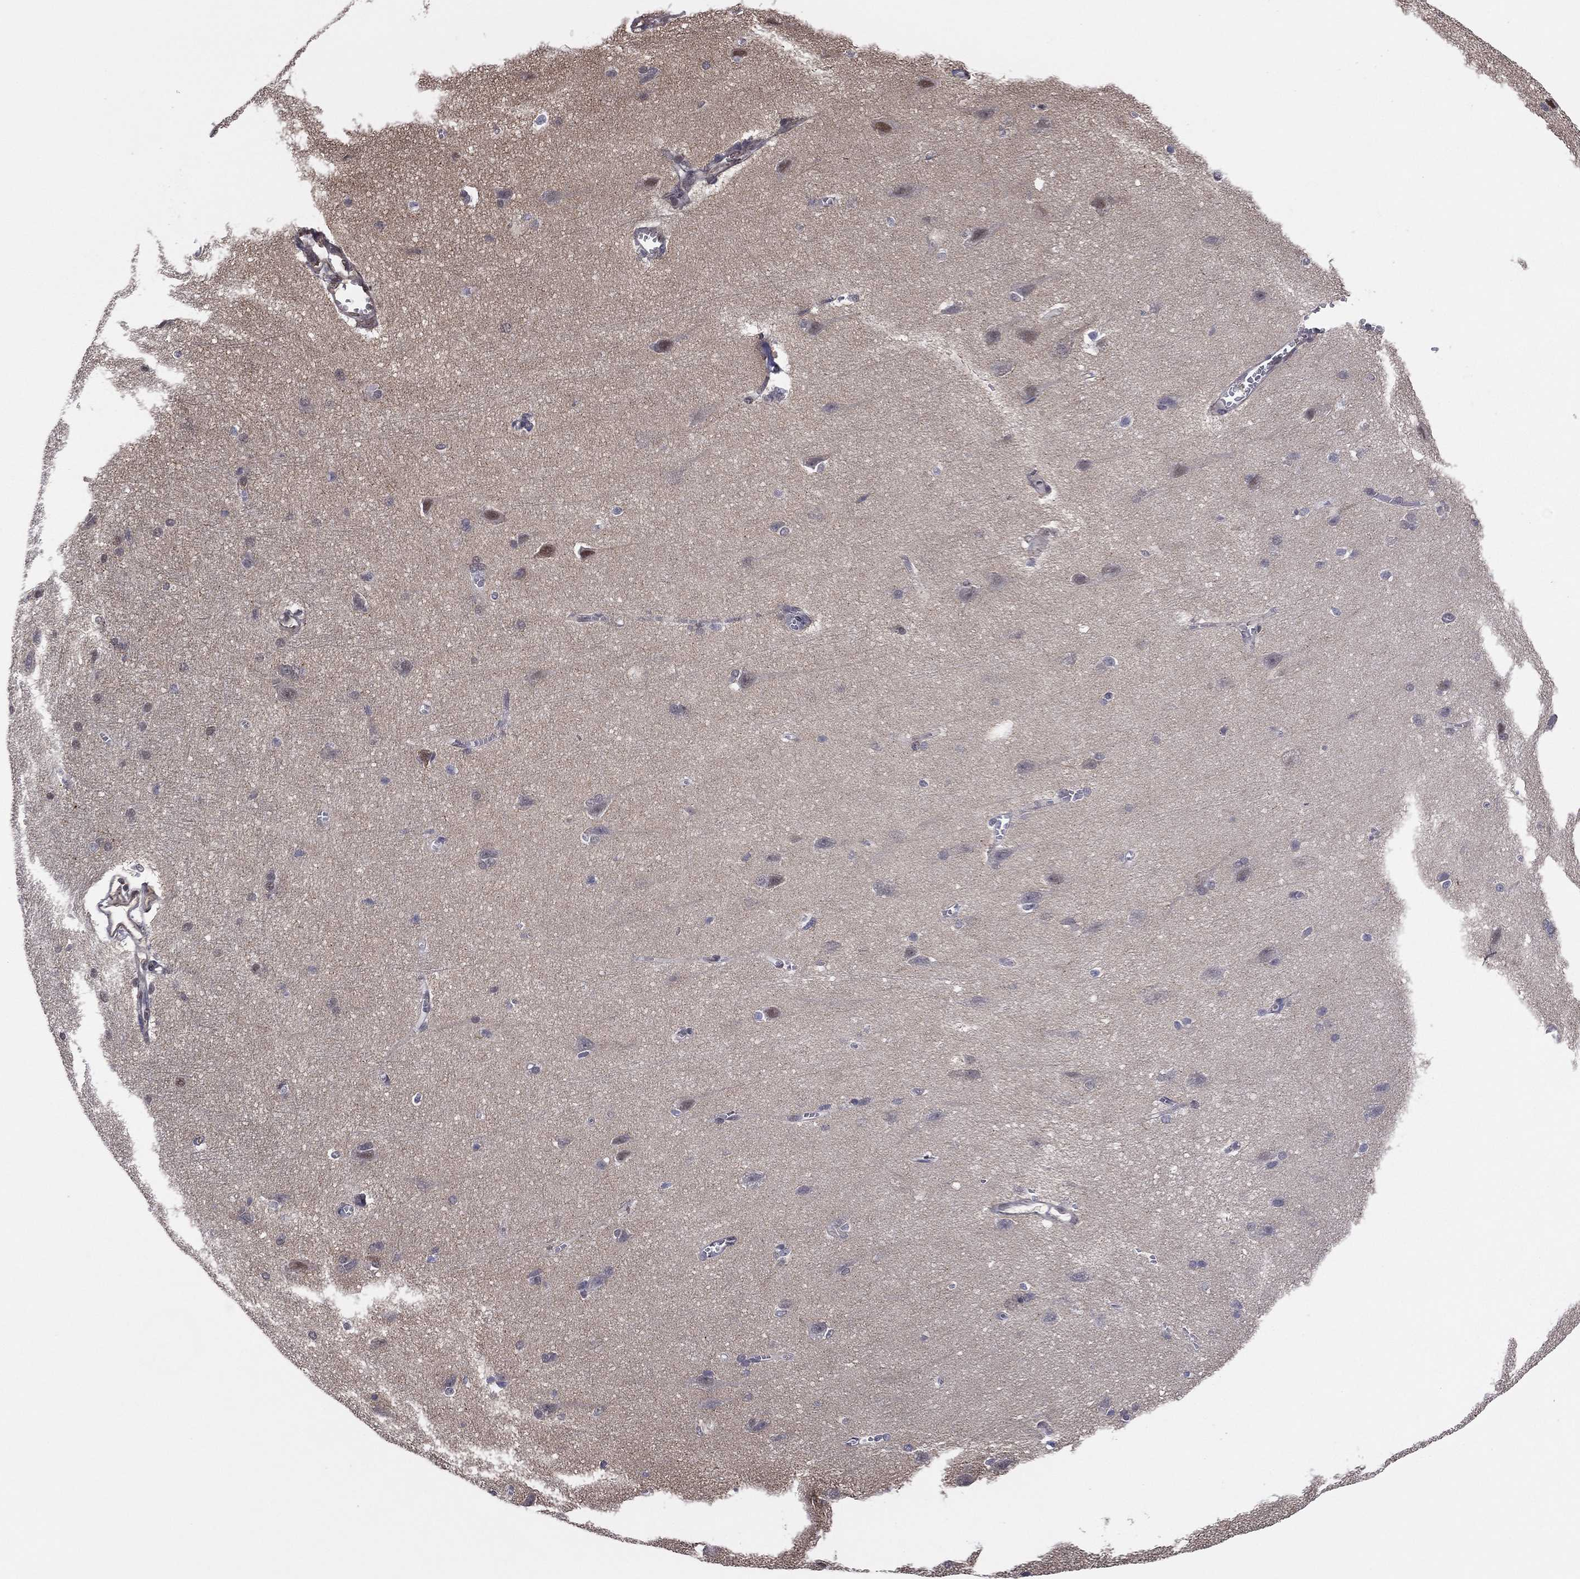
{"staining": {"intensity": "negative", "quantity": "none", "location": "none"}, "tissue": "cerebral cortex", "cell_type": "Endothelial cells", "image_type": "normal", "snomed": [{"axis": "morphology", "description": "Normal tissue, NOS"}, {"axis": "topography", "description": "Cerebral cortex"}], "caption": "DAB (3,3'-diaminobenzidine) immunohistochemical staining of normal human cerebral cortex exhibits no significant expression in endothelial cells. The staining was performed using DAB to visualize the protein expression in brown, while the nuclei were stained in blue with hematoxylin (Magnification: 20x).", "gene": "ICOSLG", "patient": {"sex": "male", "age": 37}}